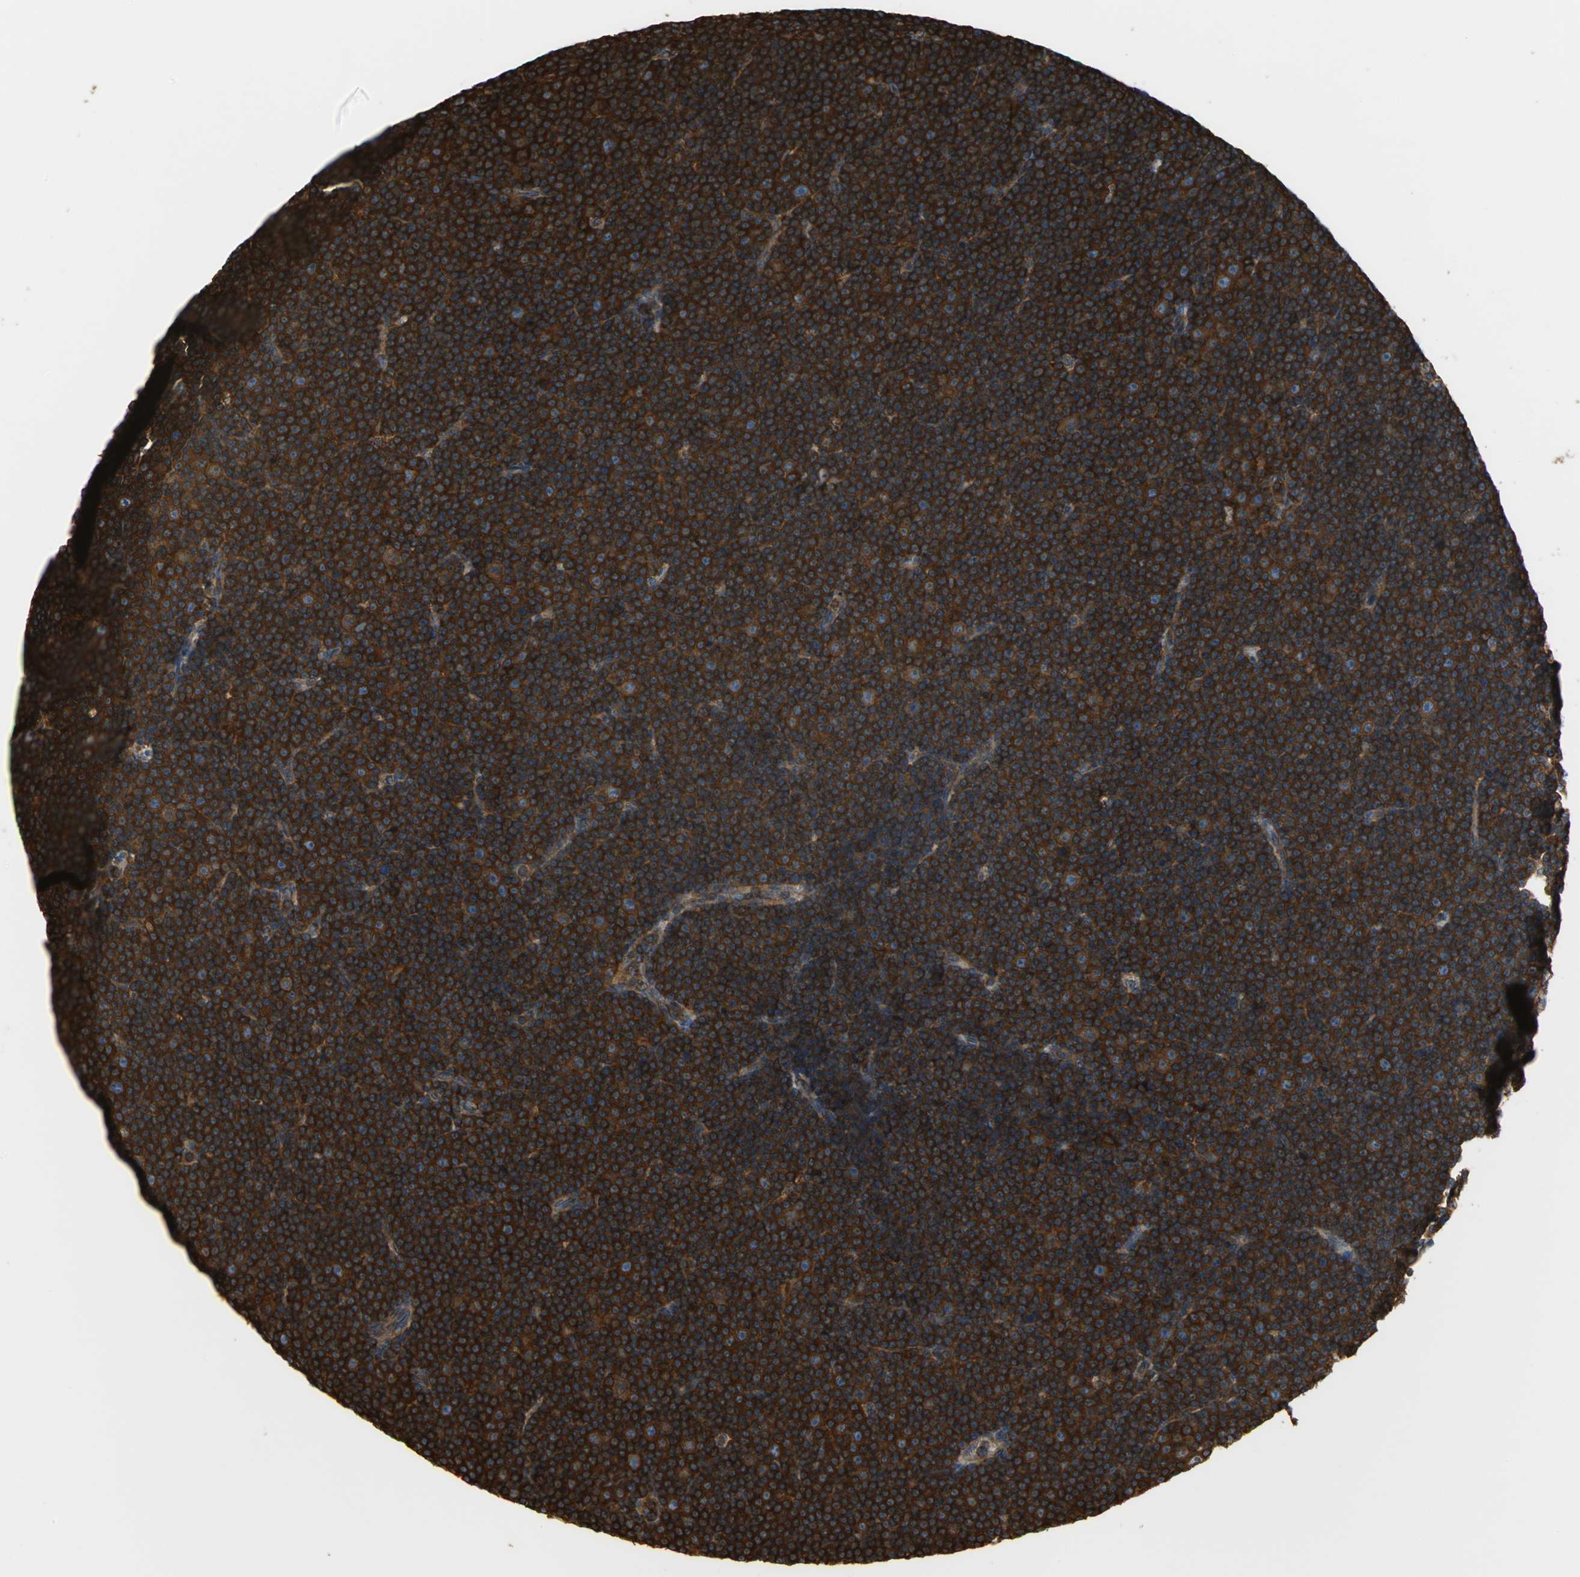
{"staining": {"intensity": "strong", "quantity": ">75%", "location": "cytoplasmic/membranous"}, "tissue": "lymphoma", "cell_type": "Tumor cells", "image_type": "cancer", "snomed": [{"axis": "morphology", "description": "Malignant lymphoma, non-Hodgkin's type, Low grade"}, {"axis": "topography", "description": "Lymph node"}], "caption": "Human lymphoma stained for a protein (brown) shows strong cytoplasmic/membranous positive staining in about >75% of tumor cells.", "gene": "TLN1", "patient": {"sex": "female", "age": 67}}